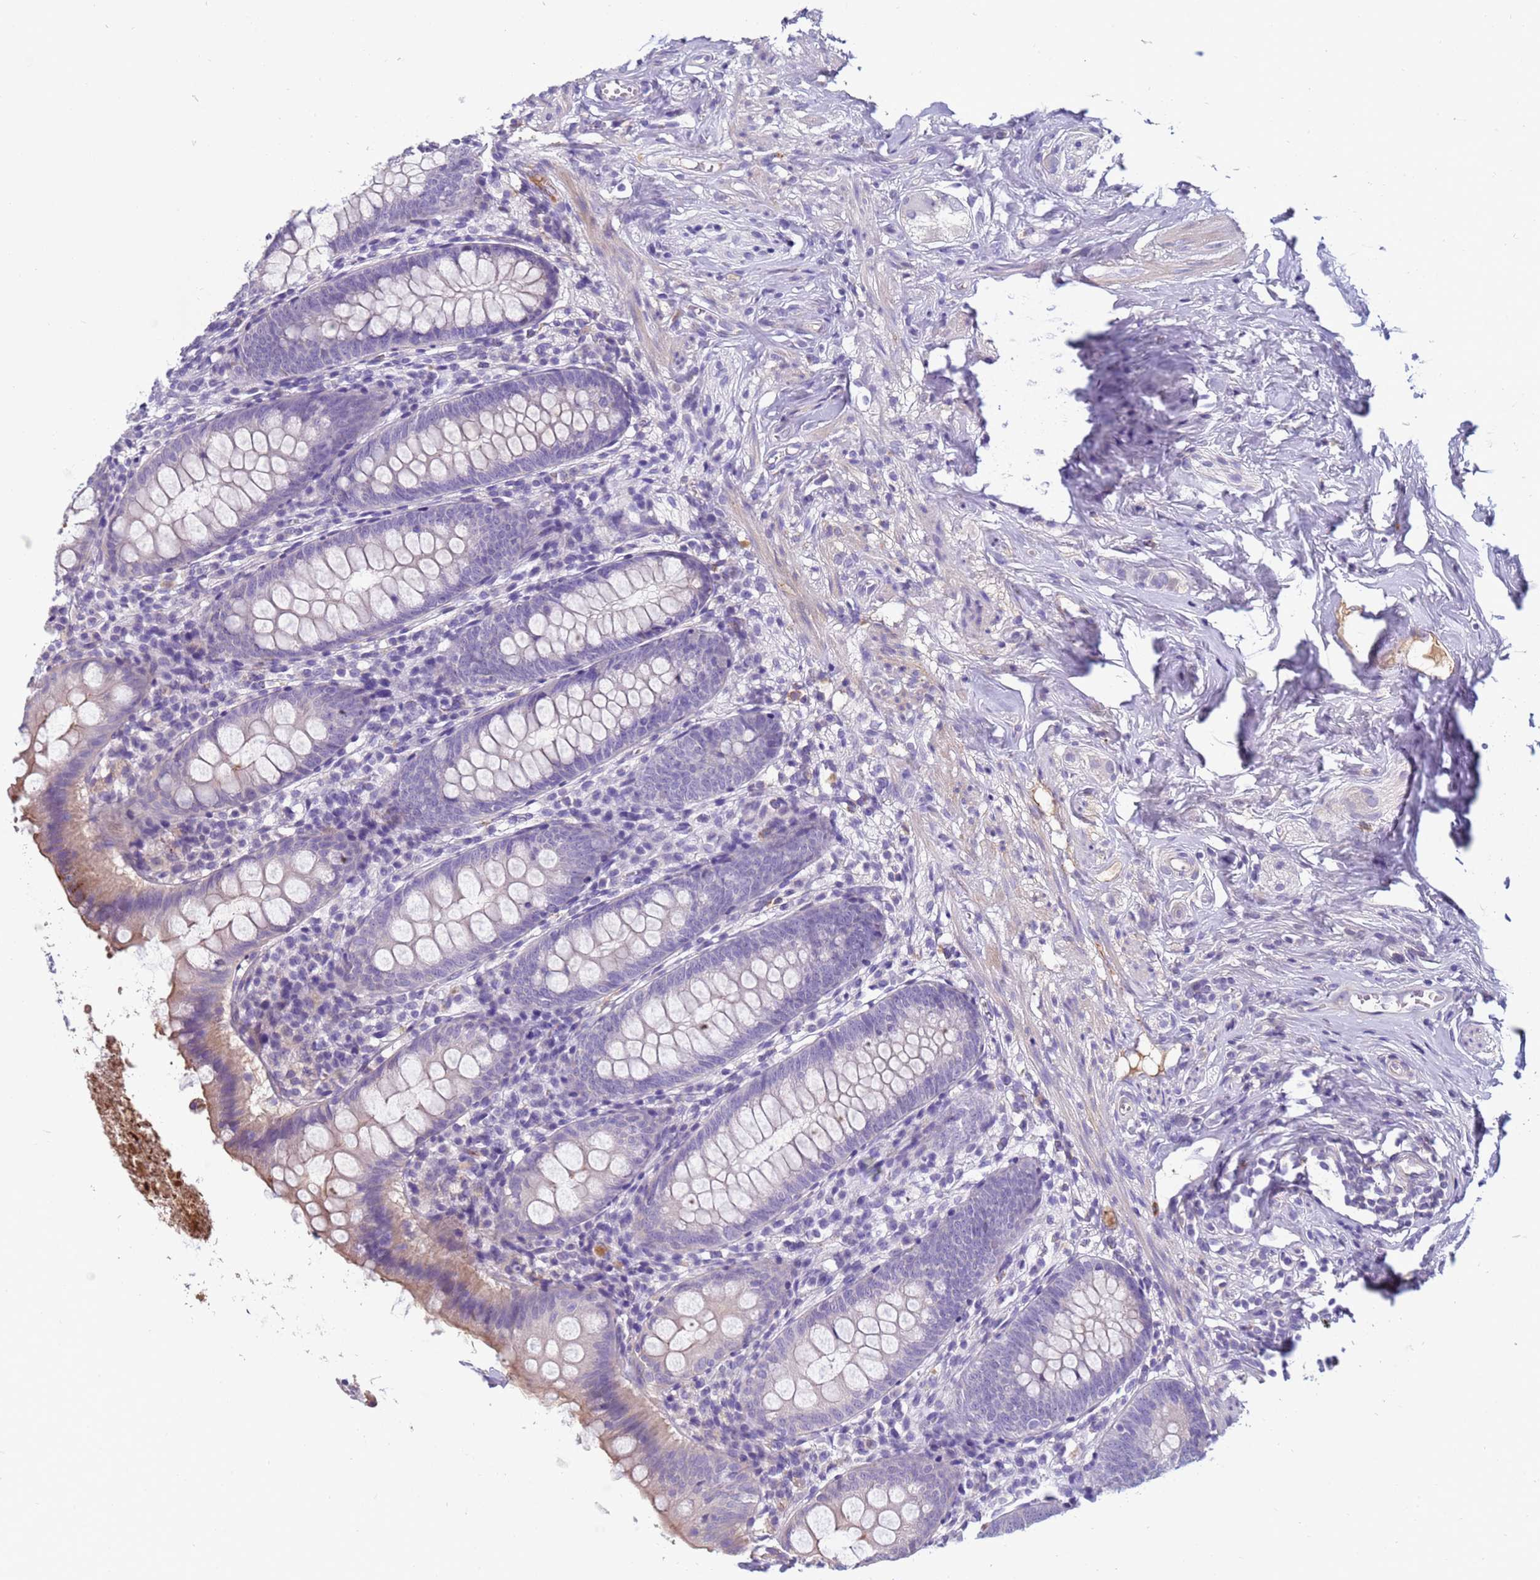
{"staining": {"intensity": "weak", "quantity": "<25%", "location": "cytoplasmic/membranous"}, "tissue": "appendix", "cell_type": "Glandular cells", "image_type": "normal", "snomed": [{"axis": "morphology", "description": "Normal tissue, NOS"}, {"axis": "topography", "description": "Appendix"}], "caption": "Immunohistochemistry (IHC) of normal human appendix shows no positivity in glandular cells.", "gene": "TRIM51G", "patient": {"sex": "female", "age": 51}}